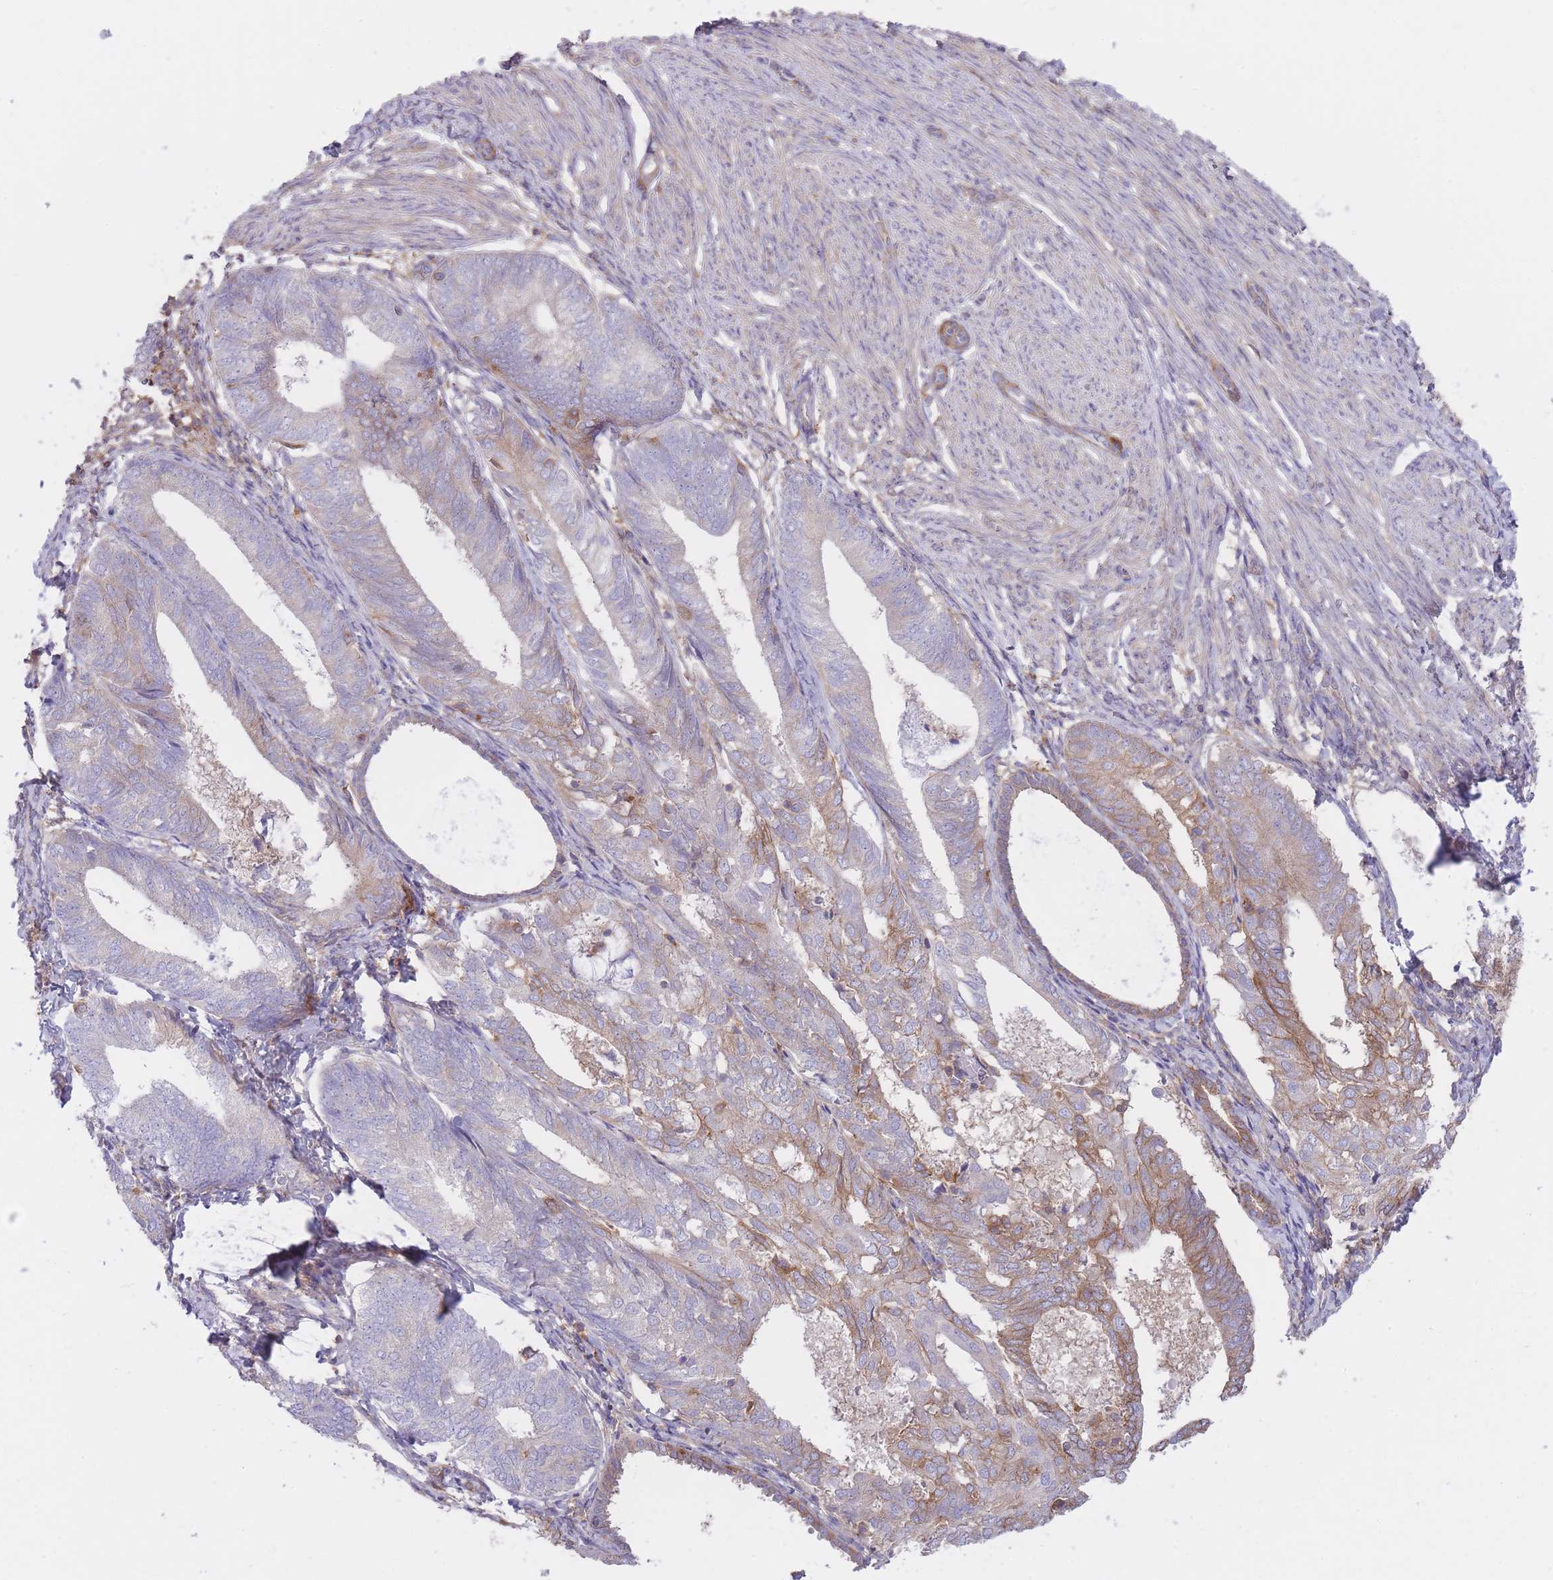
{"staining": {"intensity": "moderate", "quantity": "<25%", "location": "cytoplasmic/membranous"}, "tissue": "endometrial cancer", "cell_type": "Tumor cells", "image_type": "cancer", "snomed": [{"axis": "morphology", "description": "Adenocarcinoma, NOS"}, {"axis": "topography", "description": "Endometrium"}], "caption": "Immunohistochemical staining of endometrial cancer (adenocarcinoma) demonstrates low levels of moderate cytoplasmic/membranous expression in about <25% of tumor cells.", "gene": "PRKAR1A", "patient": {"sex": "female", "age": 87}}